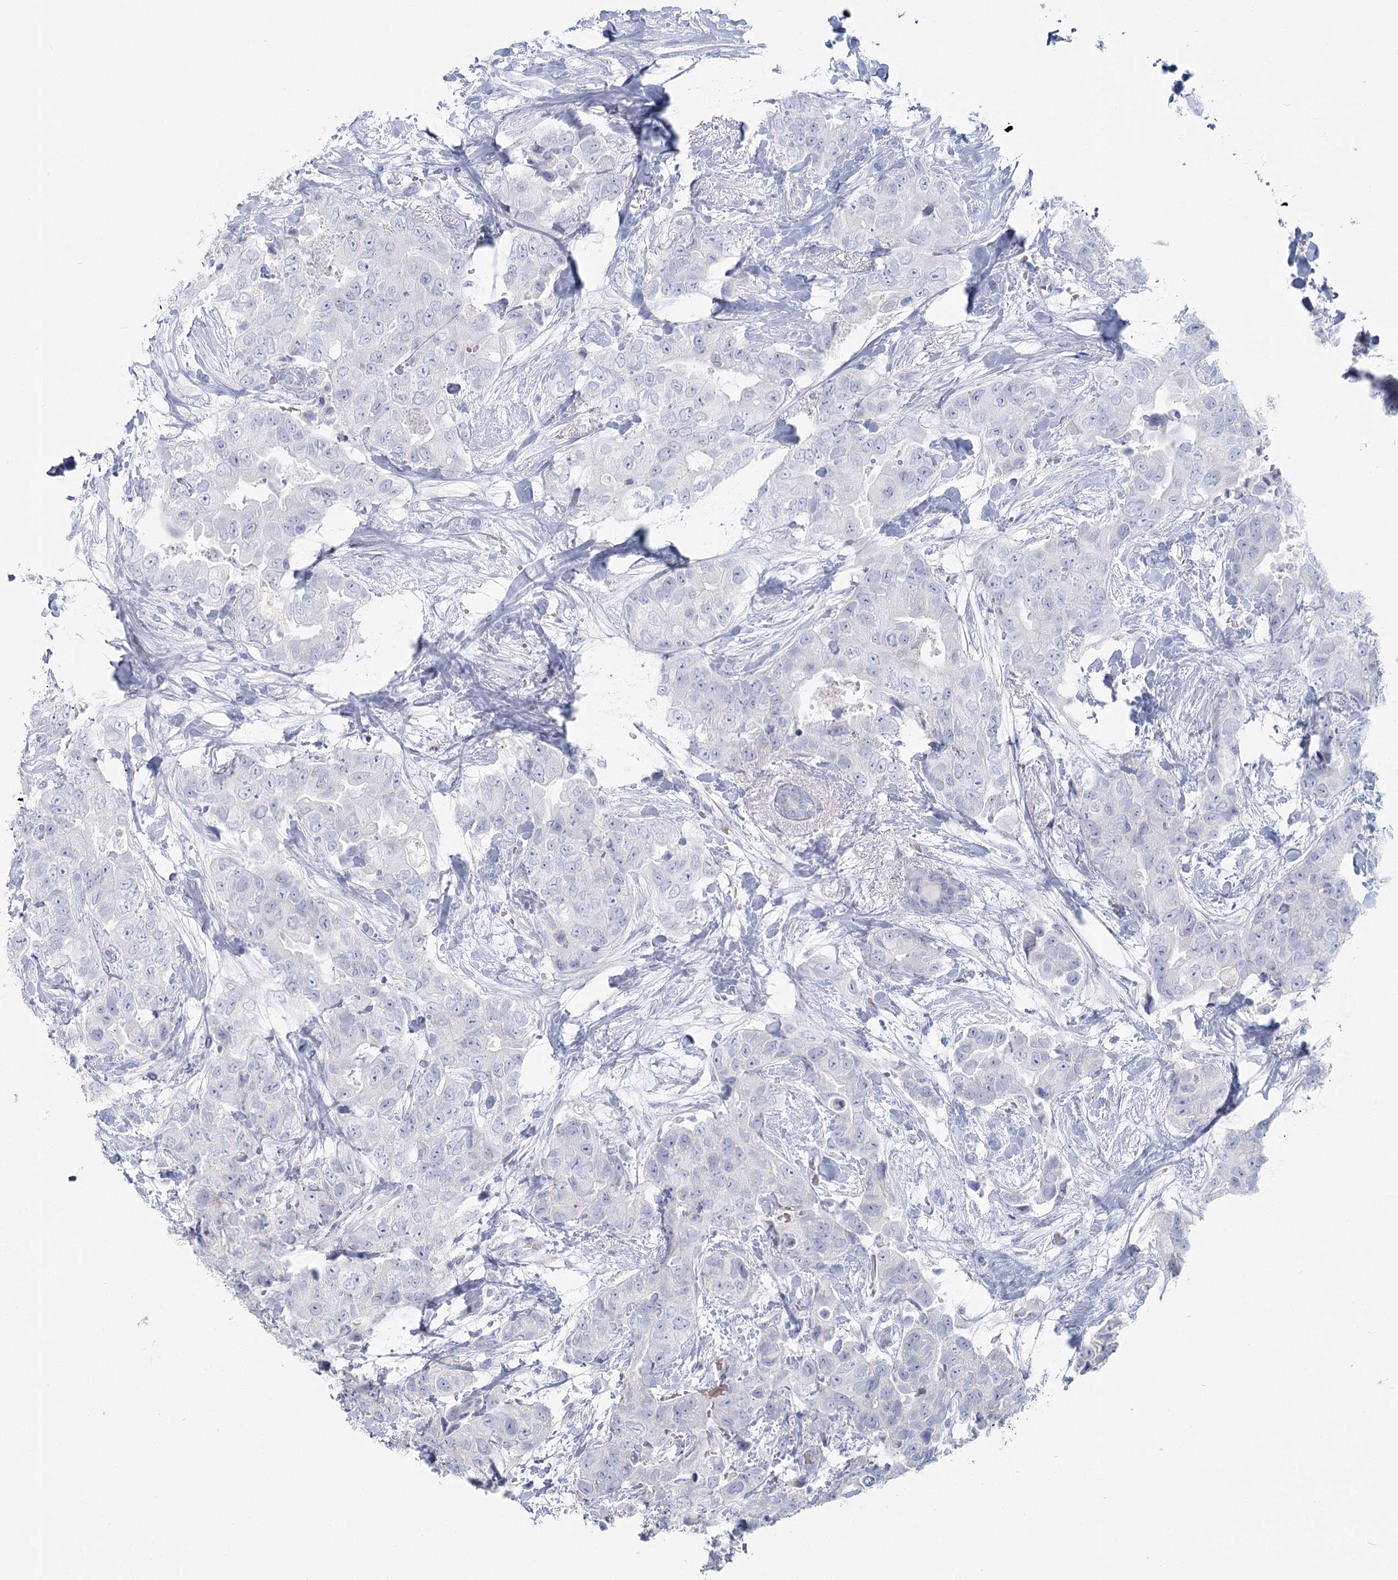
{"staining": {"intensity": "negative", "quantity": "none", "location": "none"}, "tissue": "breast cancer", "cell_type": "Tumor cells", "image_type": "cancer", "snomed": [{"axis": "morphology", "description": "Duct carcinoma"}, {"axis": "topography", "description": "Breast"}], "caption": "DAB (3,3'-diaminobenzidine) immunohistochemical staining of breast cancer exhibits no significant expression in tumor cells.", "gene": "IFIT5", "patient": {"sex": "female", "age": 62}}